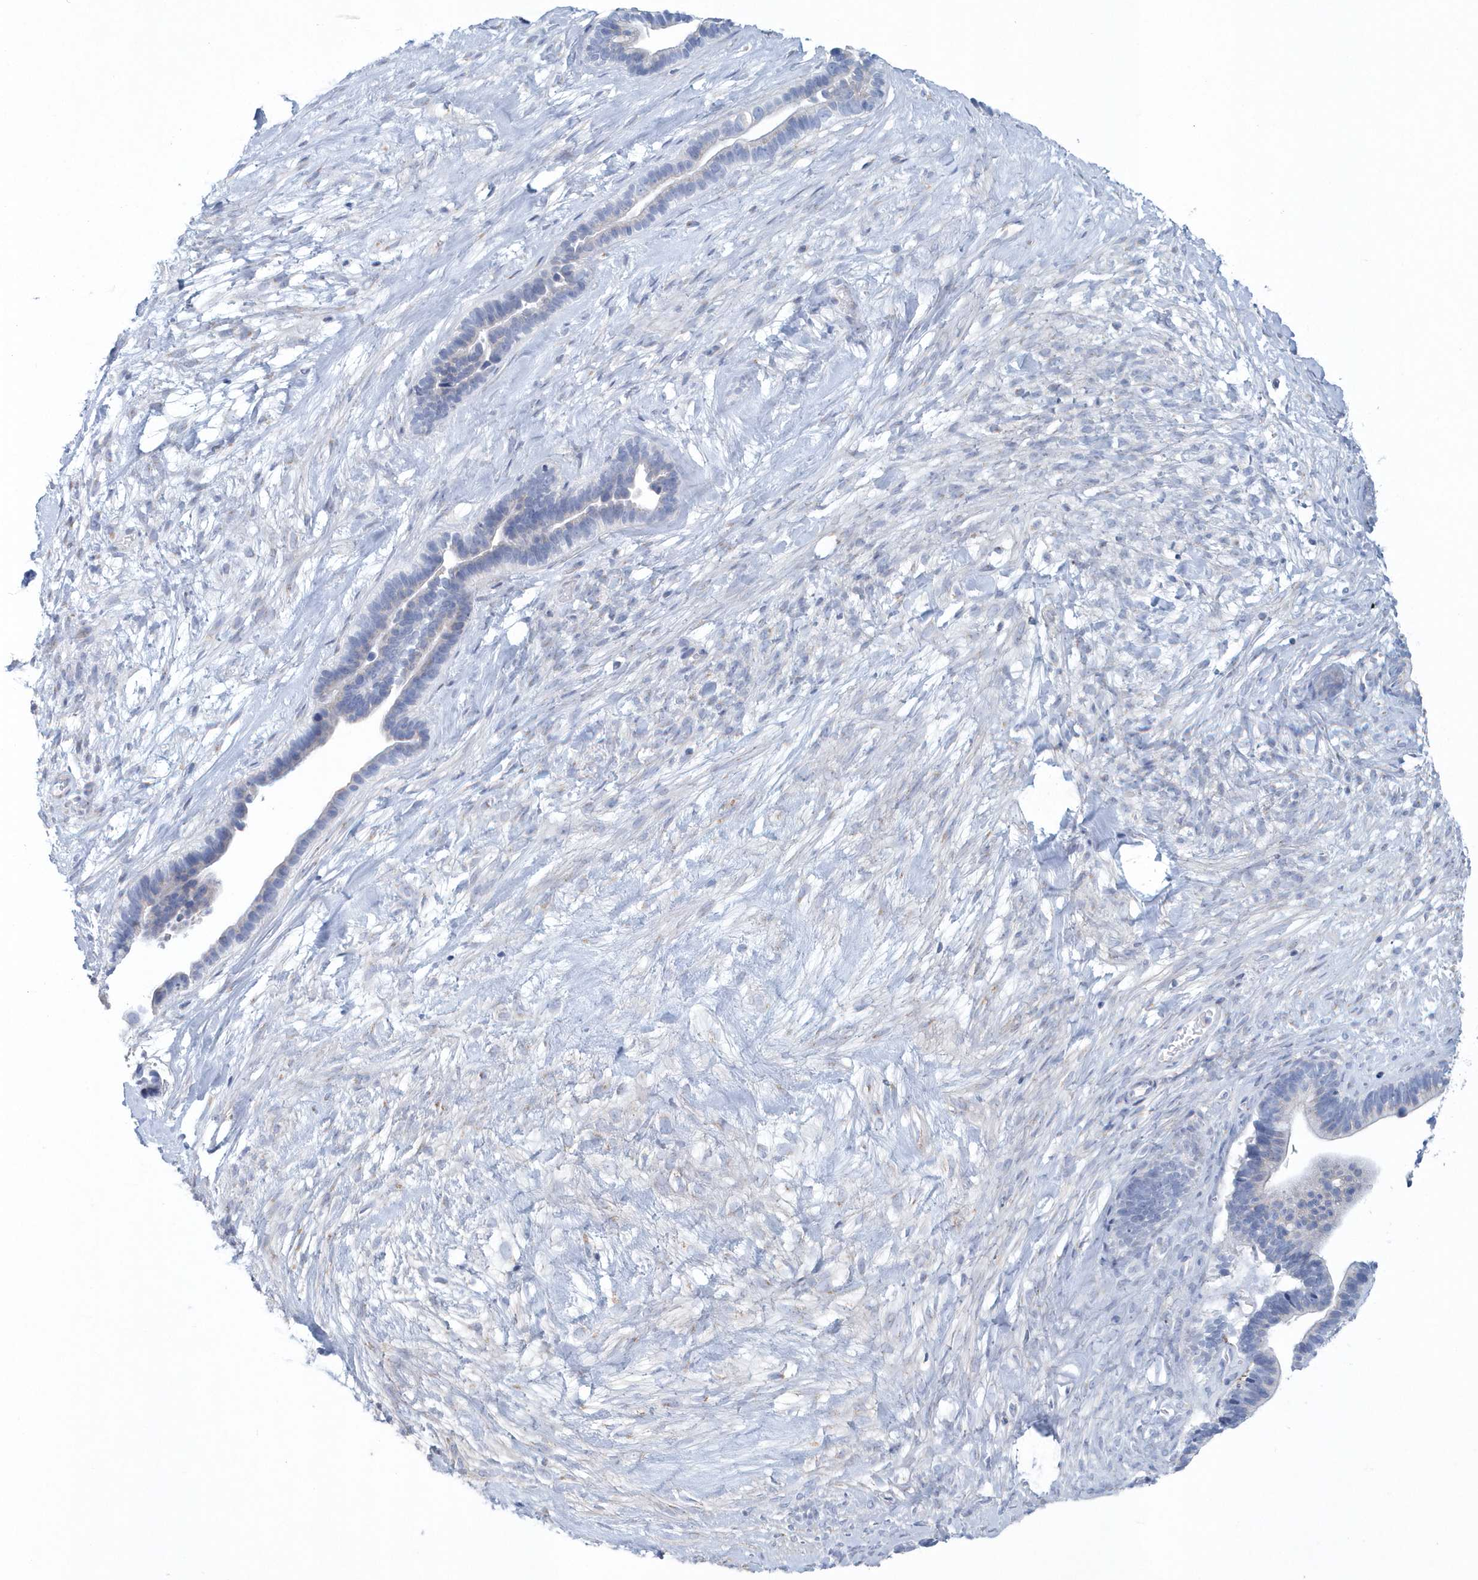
{"staining": {"intensity": "negative", "quantity": "none", "location": "none"}, "tissue": "ovarian cancer", "cell_type": "Tumor cells", "image_type": "cancer", "snomed": [{"axis": "morphology", "description": "Cystadenocarcinoma, serous, NOS"}, {"axis": "topography", "description": "Ovary"}], "caption": "Image shows no protein expression in tumor cells of ovarian cancer tissue.", "gene": "SPATA18", "patient": {"sex": "female", "age": 56}}